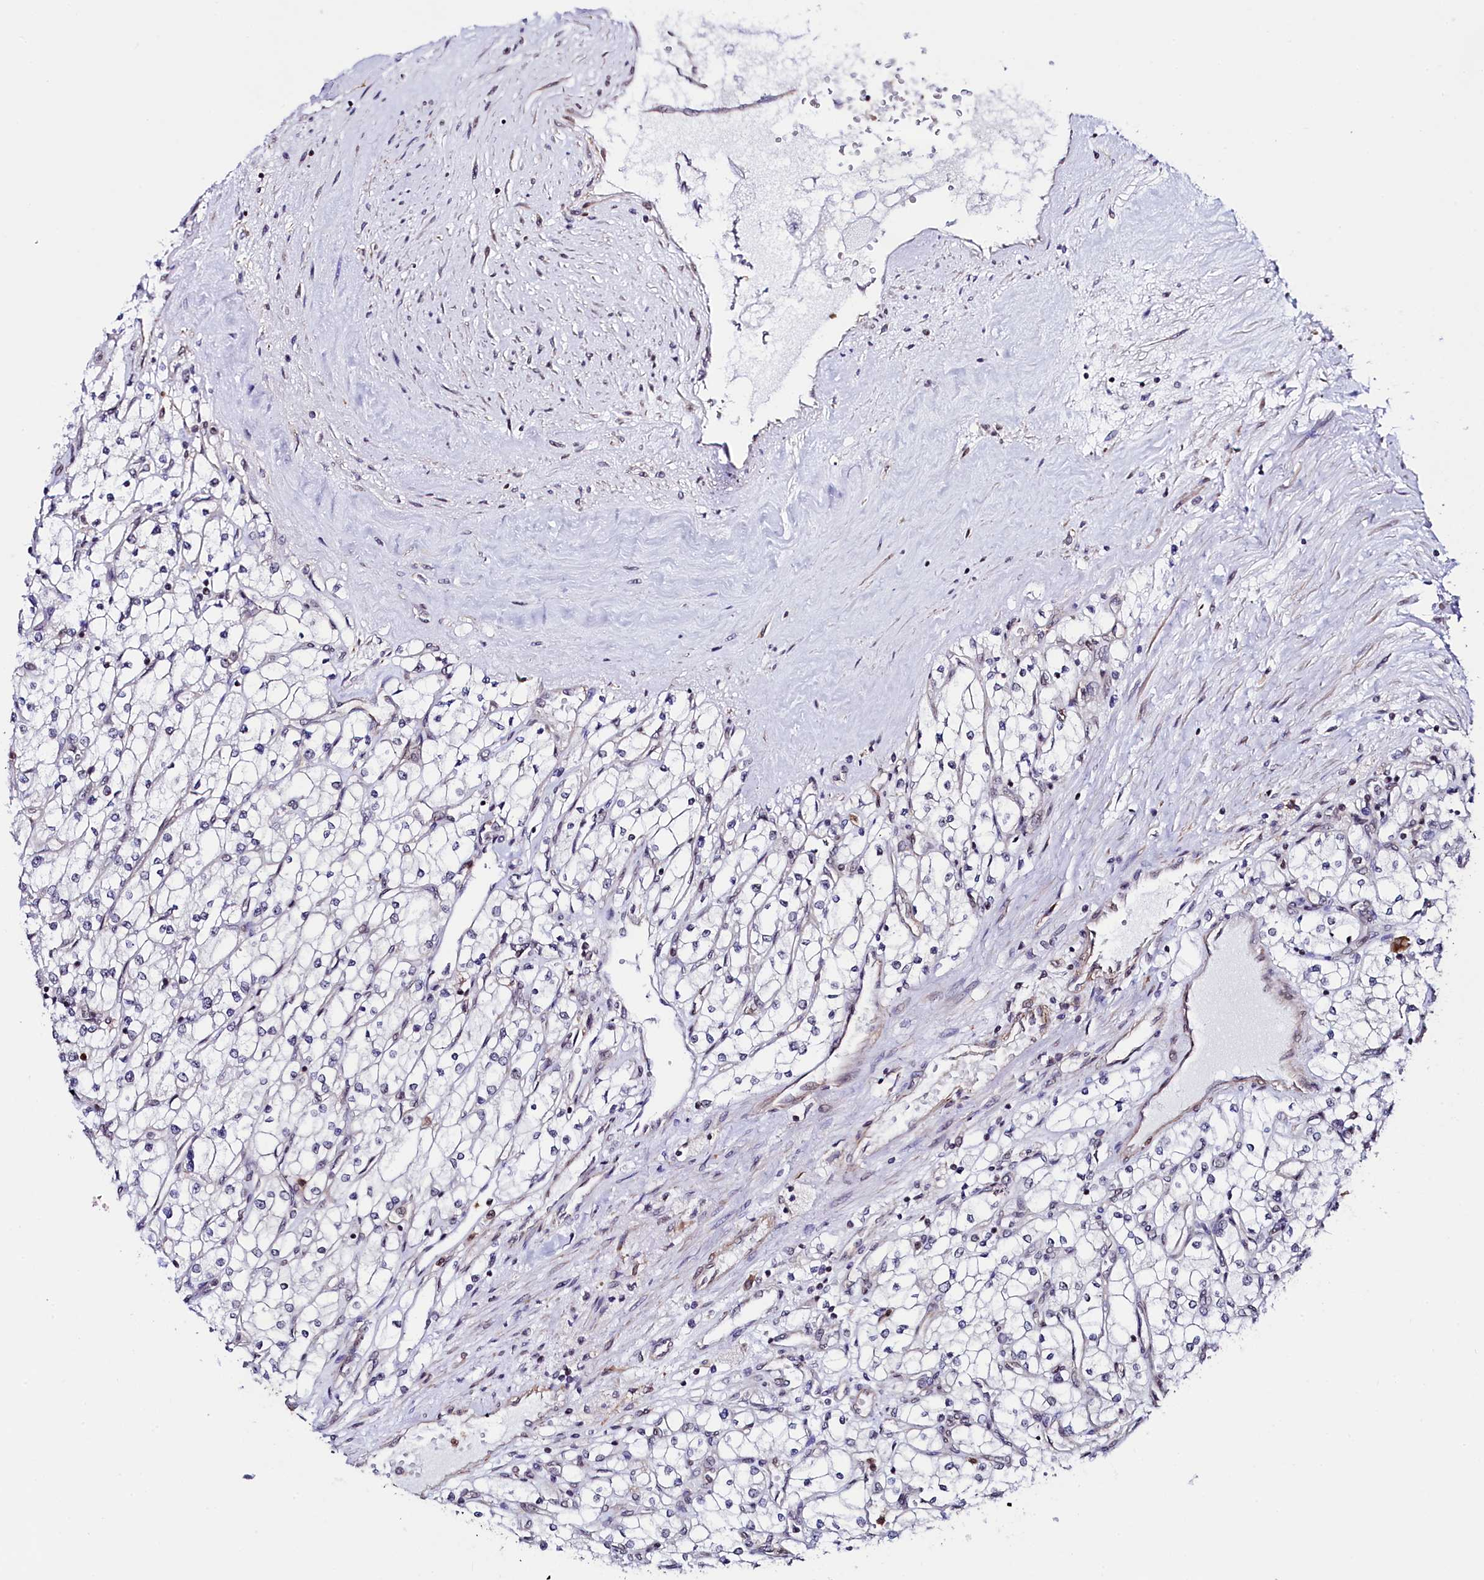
{"staining": {"intensity": "negative", "quantity": "none", "location": "none"}, "tissue": "renal cancer", "cell_type": "Tumor cells", "image_type": "cancer", "snomed": [{"axis": "morphology", "description": "Adenocarcinoma, NOS"}, {"axis": "topography", "description": "Kidney"}], "caption": "Photomicrograph shows no protein staining in tumor cells of renal cancer tissue.", "gene": "LEO1", "patient": {"sex": "male", "age": 80}}